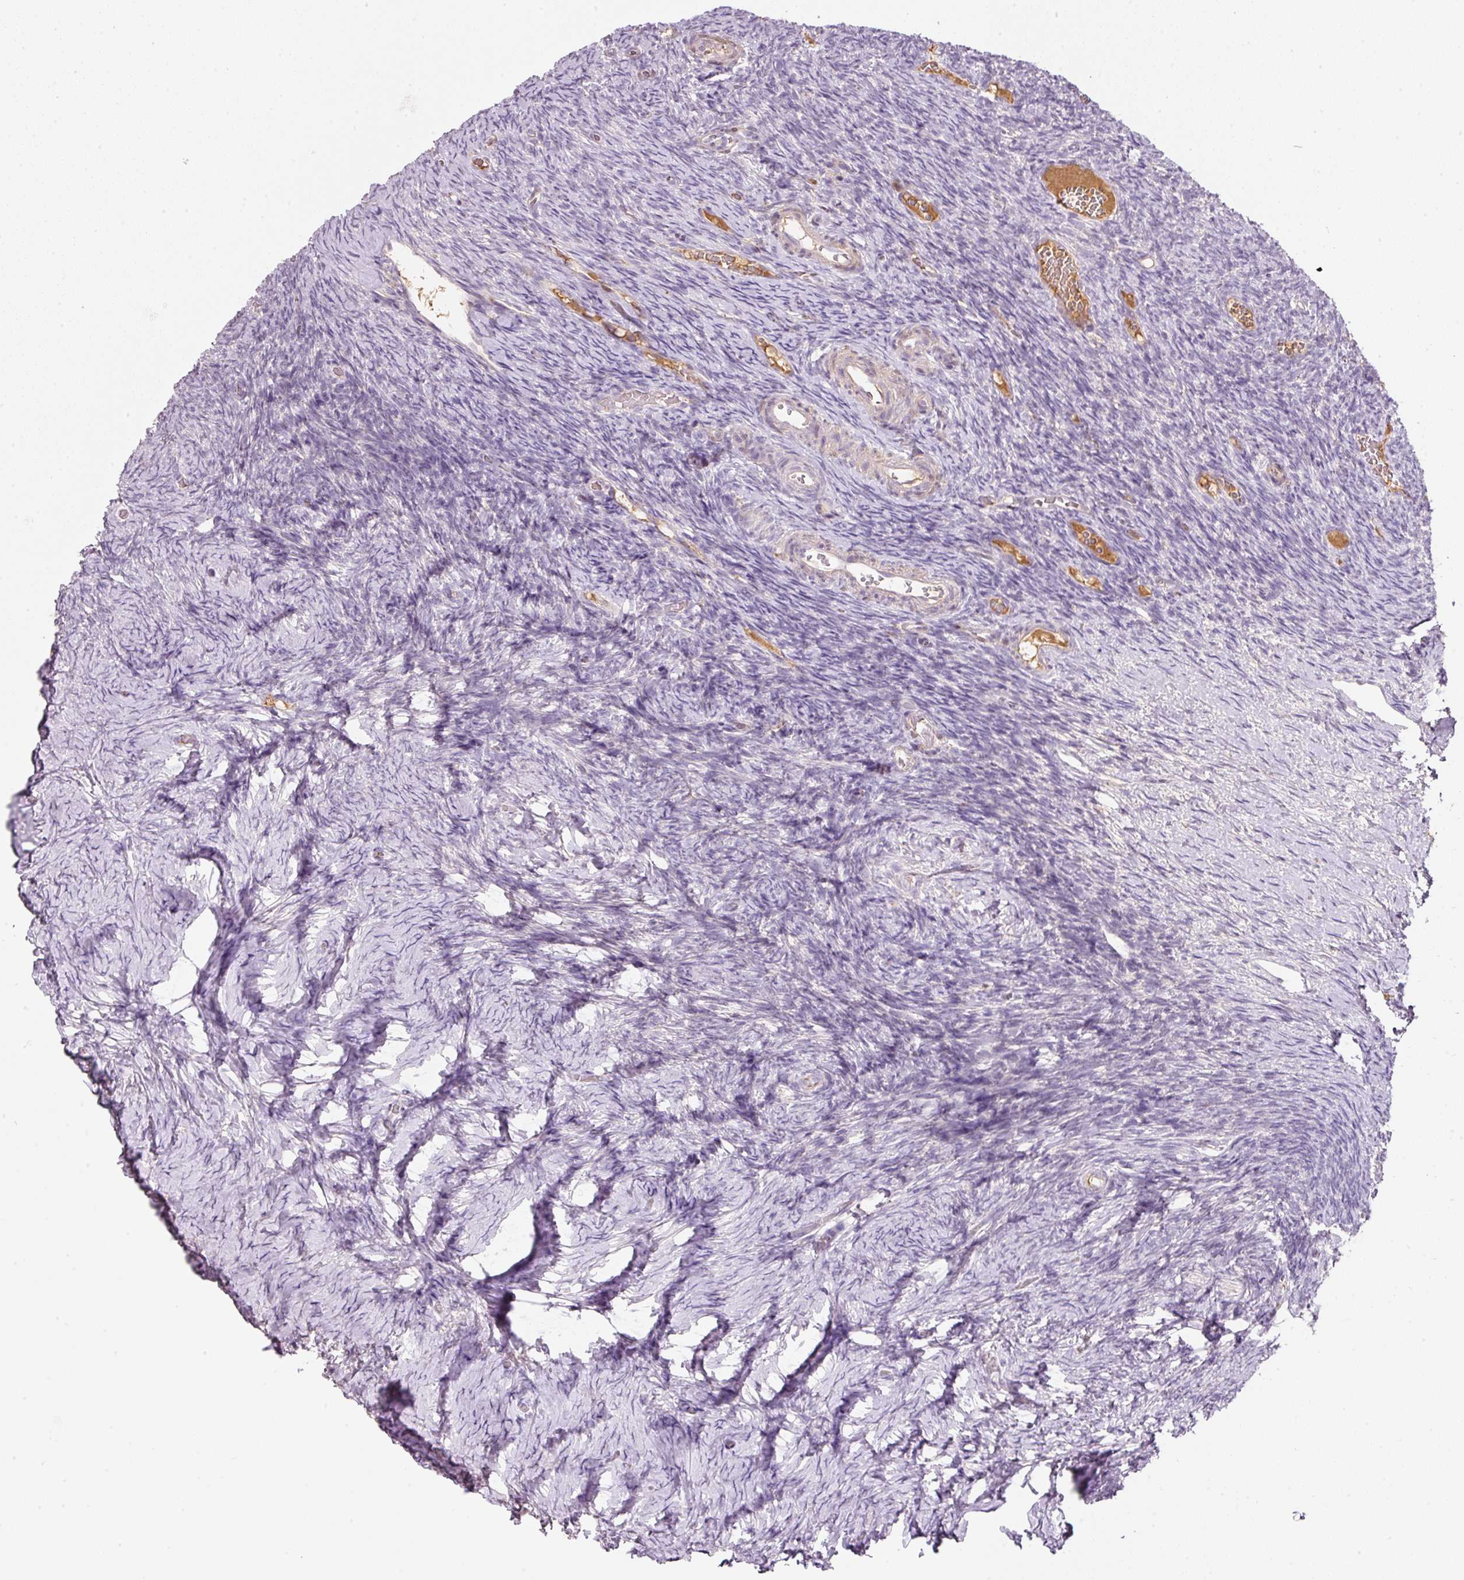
{"staining": {"intensity": "negative", "quantity": "none", "location": "none"}, "tissue": "ovary", "cell_type": "Ovarian stroma cells", "image_type": "normal", "snomed": [{"axis": "morphology", "description": "Normal tissue, NOS"}, {"axis": "topography", "description": "Ovary"}], "caption": "High power microscopy image of an immunohistochemistry (IHC) image of benign ovary, revealing no significant expression in ovarian stroma cells.", "gene": "TMEM37", "patient": {"sex": "female", "age": 39}}